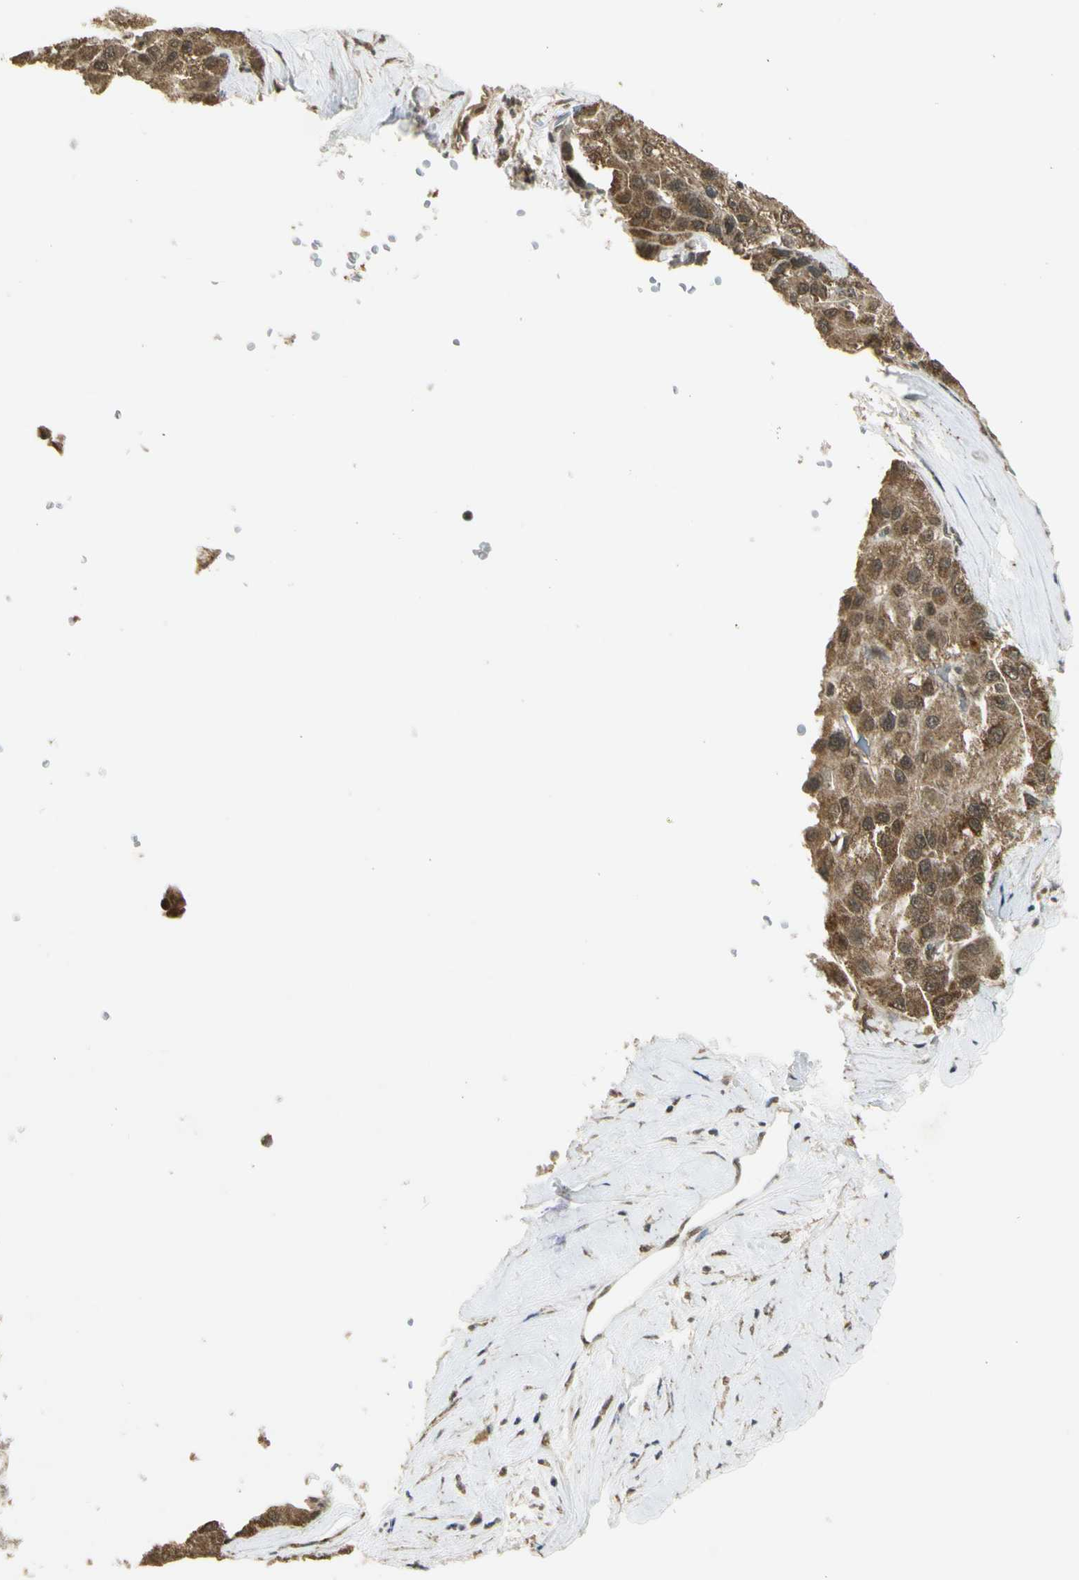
{"staining": {"intensity": "moderate", "quantity": ">75%", "location": "cytoplasmic/membranous,nuclear"}, "tissue": "liver cancer", "cell_type": "Tumor cells", "image_type": "cancer", "snomed": [{"axis": "morphology", "description": "Carcinoma, Hepatocellular, NOS"}, {"axis": "topography", "description": "Liver"}], "caption": "Immunohistochemistry (IHC) of liver hepatocellular carcinoma displays medium levels of moderate cytoplasmic/membranous and nuclear expression in approximately >75% of tumor cells. Nuclei are stained in blue.", "gene": "ZNF135", "patient": {"sex": "male", "age": 80}}